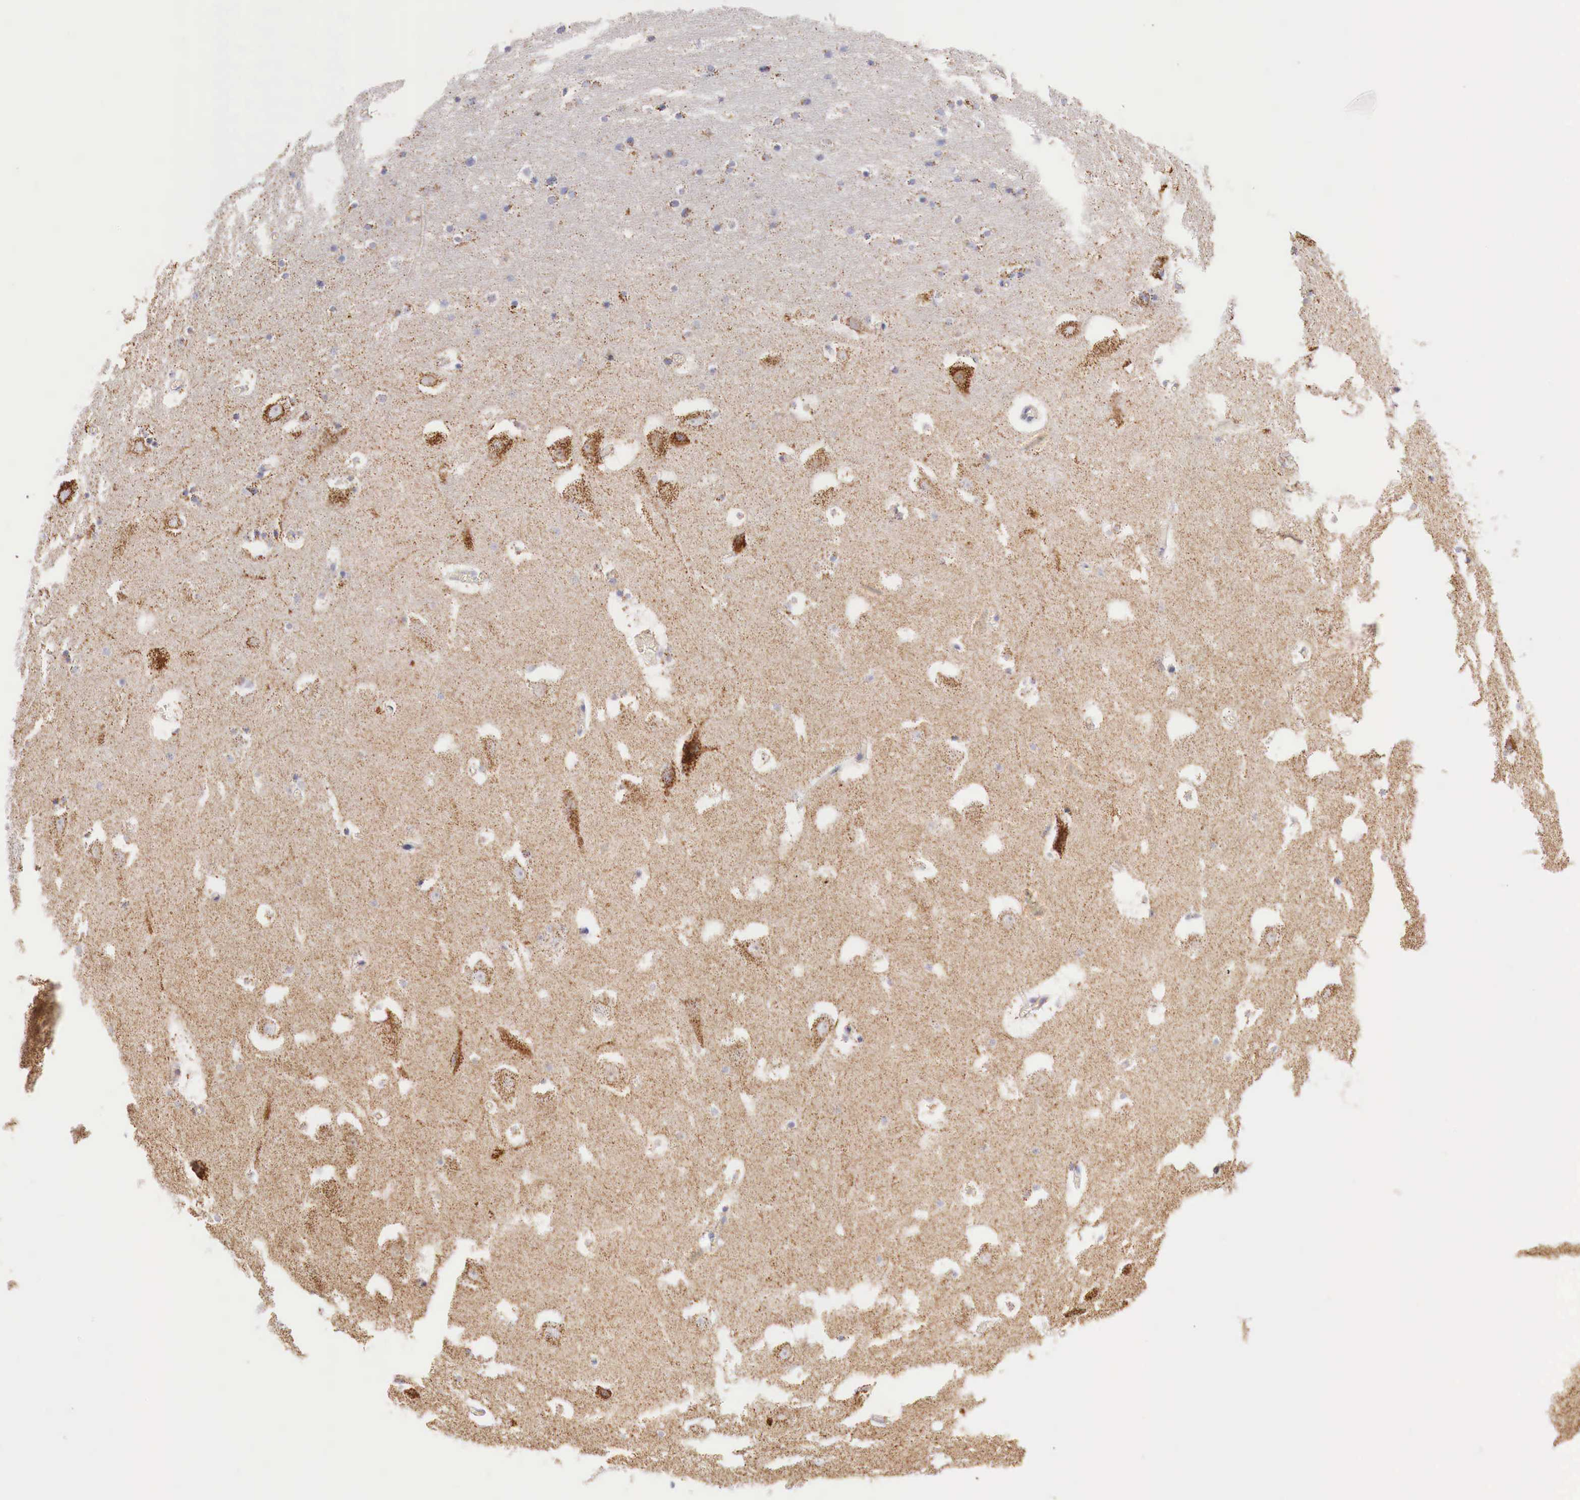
{"staining": {"intensity": "weak", "quantity": "<25%", "location": "cytoplasmic/membranous"}, "tissue": "hippocampus", "cell_type": "Glial cells", "image_type": "normal", "snomed": [{"axis": "morphology", "description": "Normal tissue, NOS"}, {"axis": "topography", "description": "Hippocampus"}], "caption": "Immunohistochemistry micrograph of unremarkable human hippocampus stained for a protein (brown), which exhibits no expression in glial cells.", "gene": "IDH3G", "patient": {"sex": "male", "age": 45}}